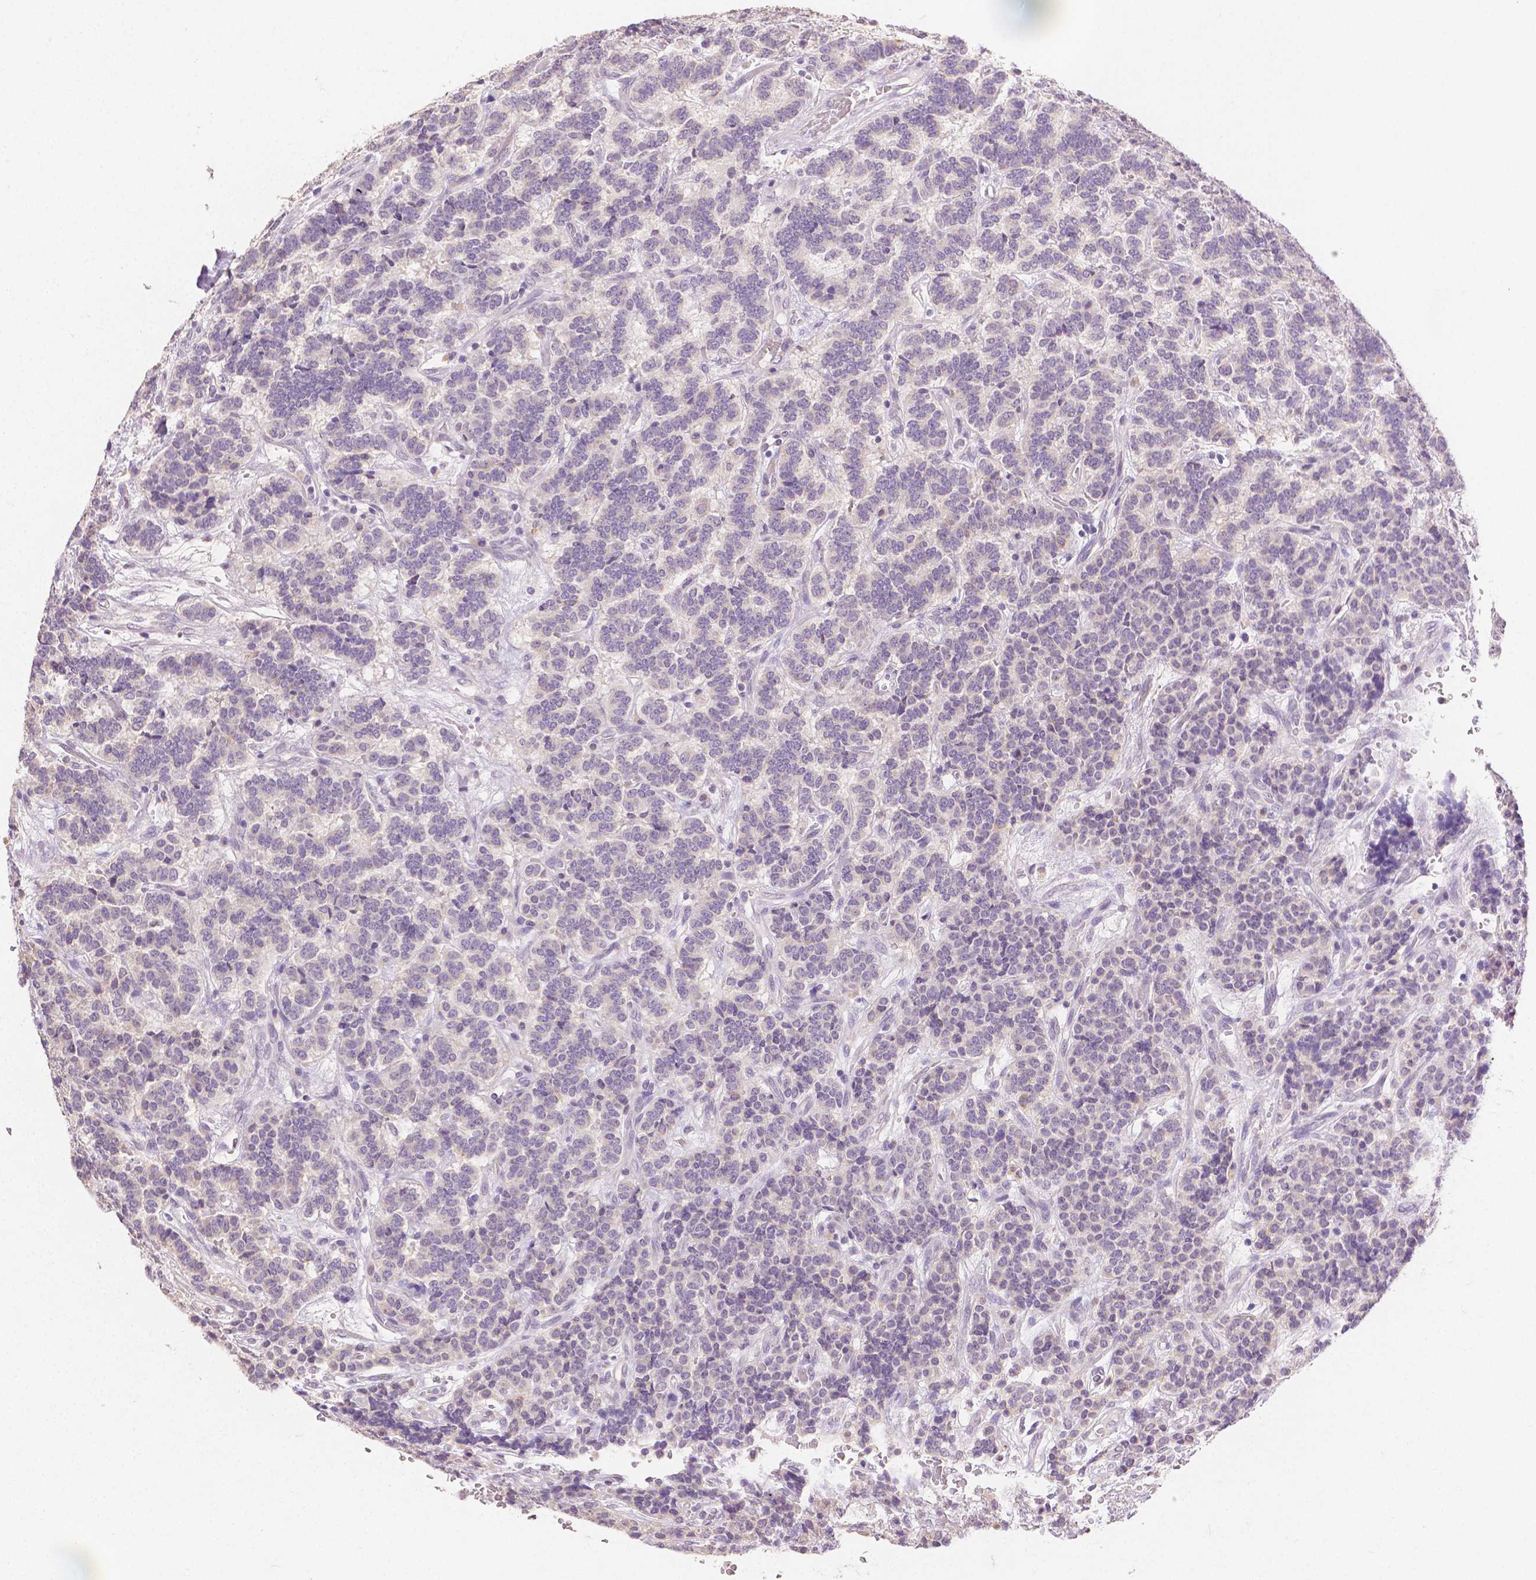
{"staining": {"intensity": "negative", "quantity": "none", "location": "none"}, "tissue": "carcinoid", "cell_type": "Tumor cells", "image_type": "cancer", "snomed": [{"axis": "morphology", "description": "Carcinoid, malignant, NOS"}, {"axis": "topography", "description": "Pancreas"}], "caption": "Immunohistochemistry micrograph of human malignant carcinoid stained for a protein (brown), which displays no staining in tumor cells. (DAB (3,3'-diaminobenzidine) immunohistochemistry, high magnification).", "gene": "TGM1", "patient": {"sex": "male", "age": 36}}